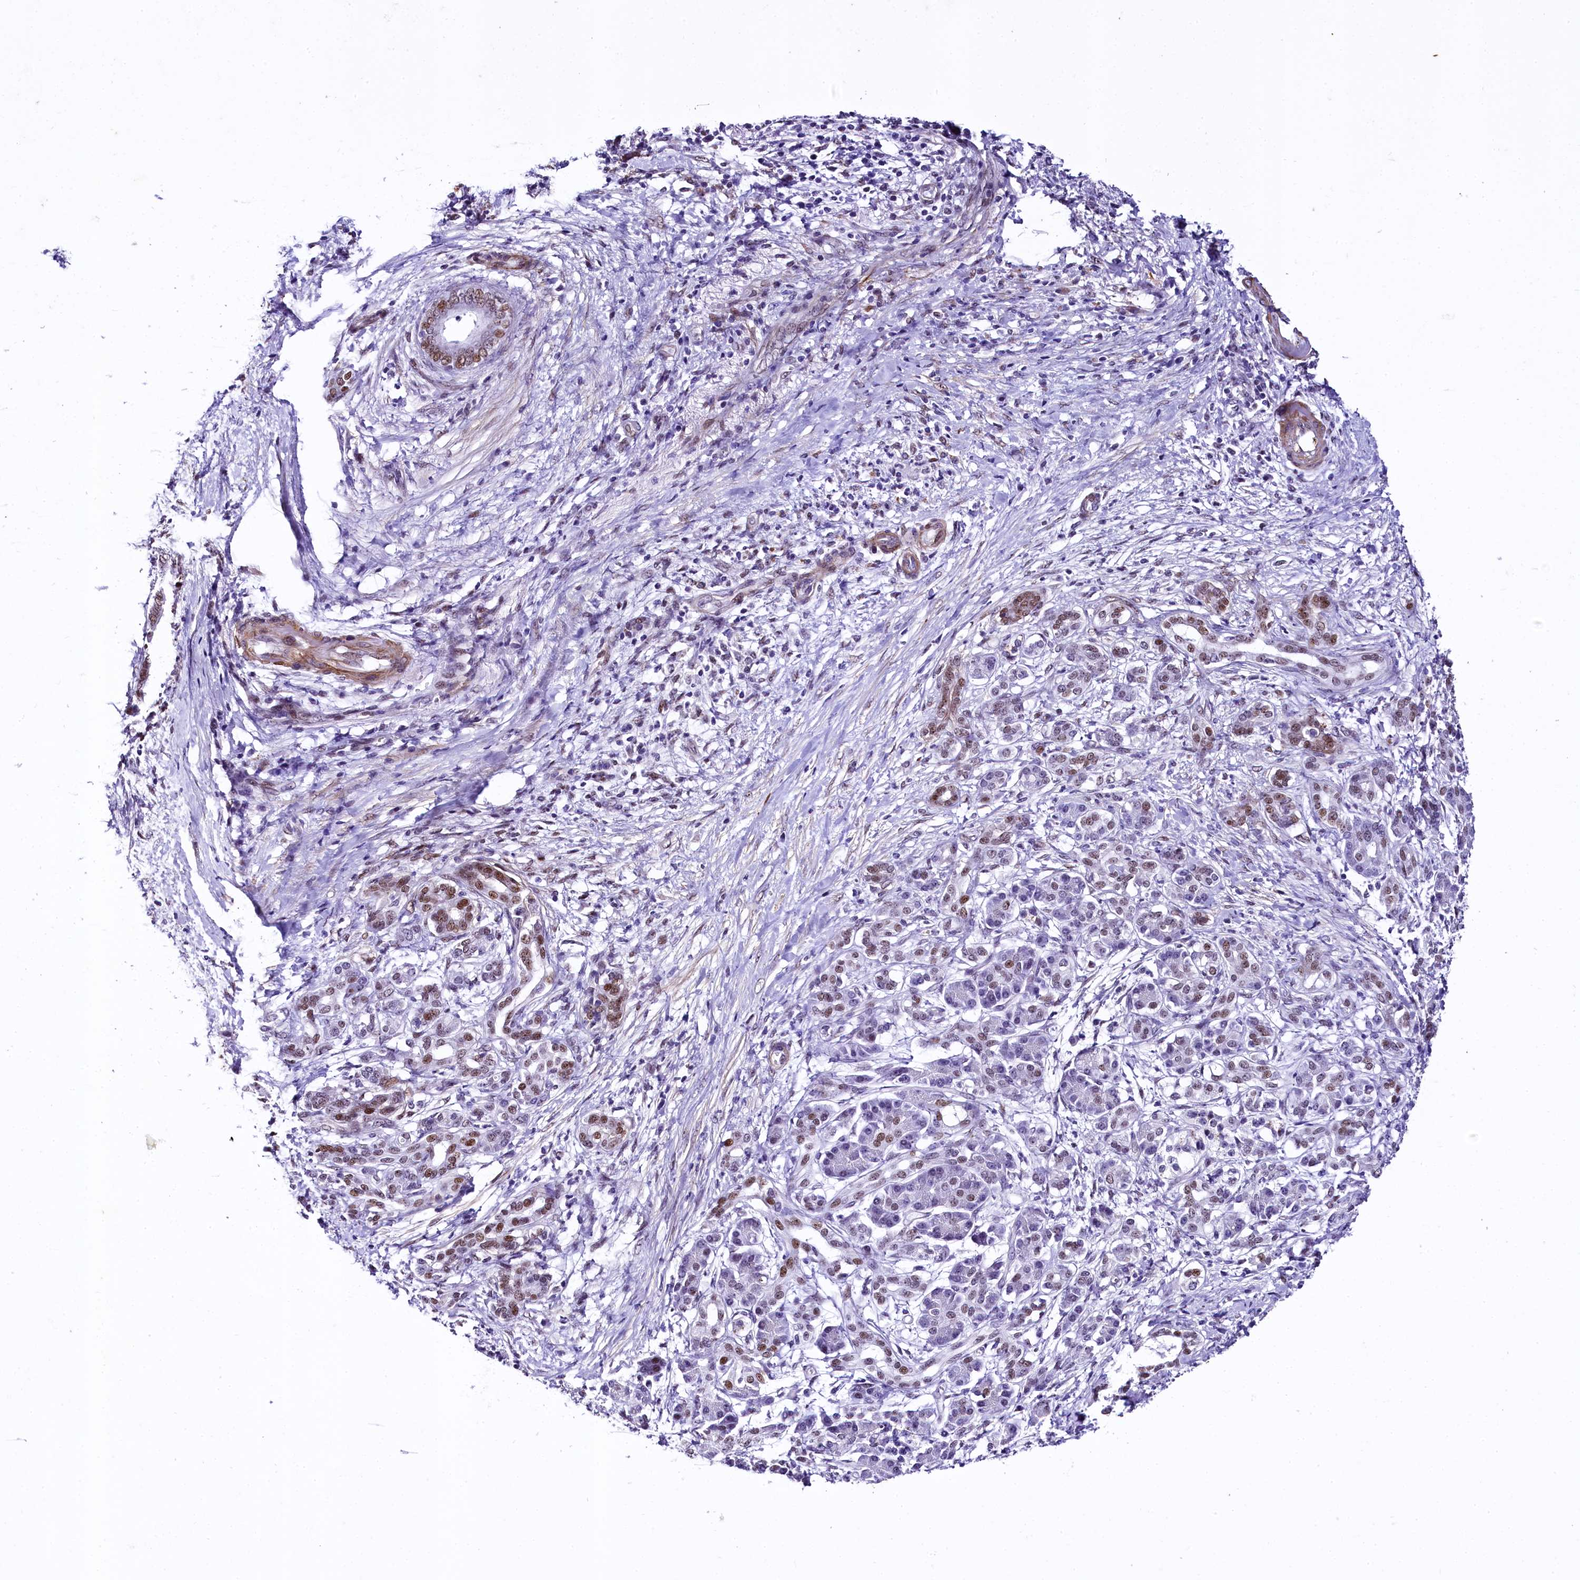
{"staining": {"intensity": "moderate", "quantity": ">75%", "location": "nuclear"}, "tissue": "pancreatic cancer", "cell_type": "Tumor cells", "image_type": "cancer", "snomed": [{"axis": "morphology", "description": "Adenocarcinoma, NOS"}, {"axis": "topography", "description": "Pancreas"}], "caption": "Adenocarcinoma (pancreatic) stained with a brown dye demonstrates moderate nuclear positive staining in about >75% of tumor cells.", "gene": "SAMD10", "patient": {"sex": "female", "age": 55}}